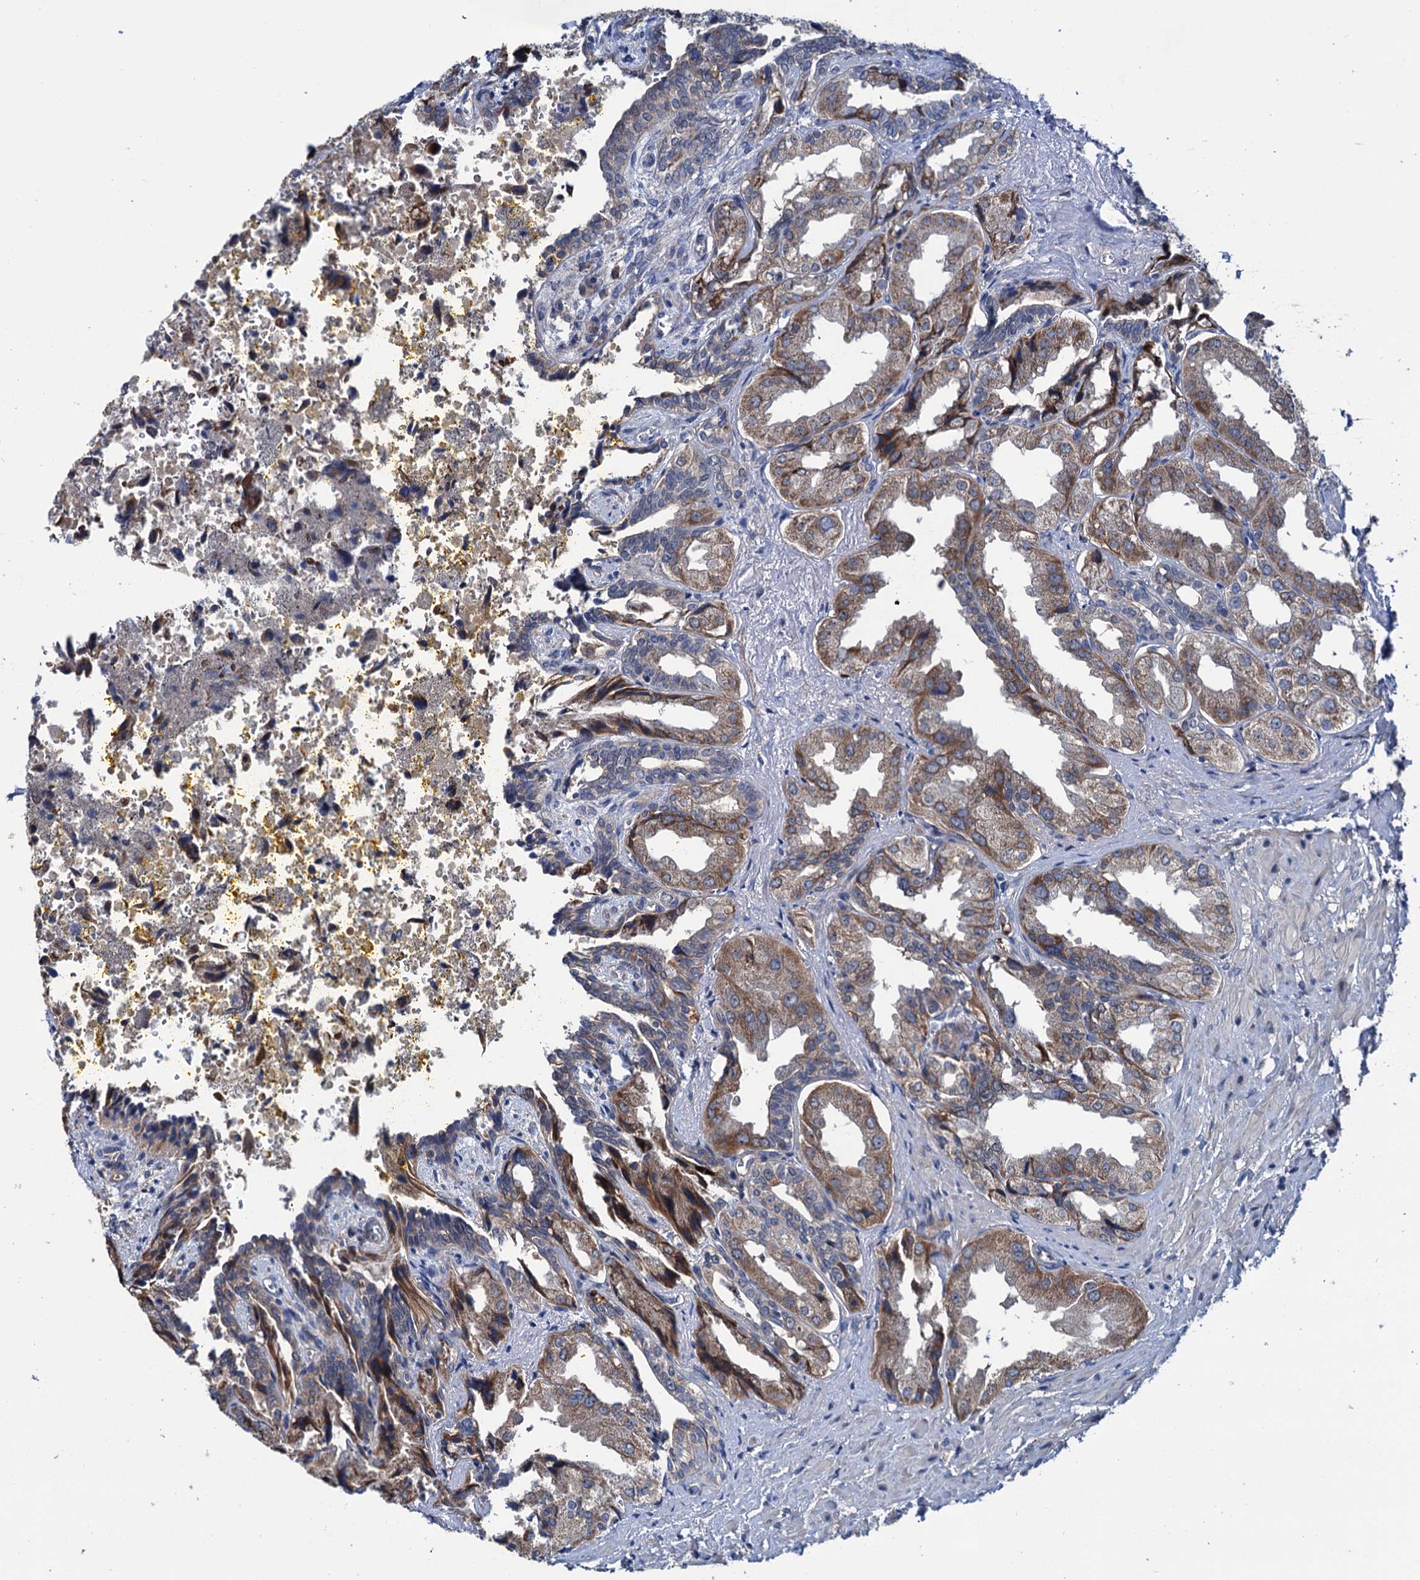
{"staining": {"intensity": "moderate", "quantity": ">75%", "location": "cytoplasmic/membranous"}, "tissue": "seminal vesicle", "cell_type": "Glandular cells", "image_type": "normal", "snomed": [{"axis": "morphology", "description": "Normal tissue, NOS"}, {"axis": "topography", "description": "Seminal veicle"}], "caption": "IHC image of benign human seminal vesicle stained for a protein (brown), which demonstrates medium levels of moderate cytoplasmic/membranous staining in approximately >75% of glandular cells.", "gene": "EYA4", "patient": {"sex": "male", "age": 63}}